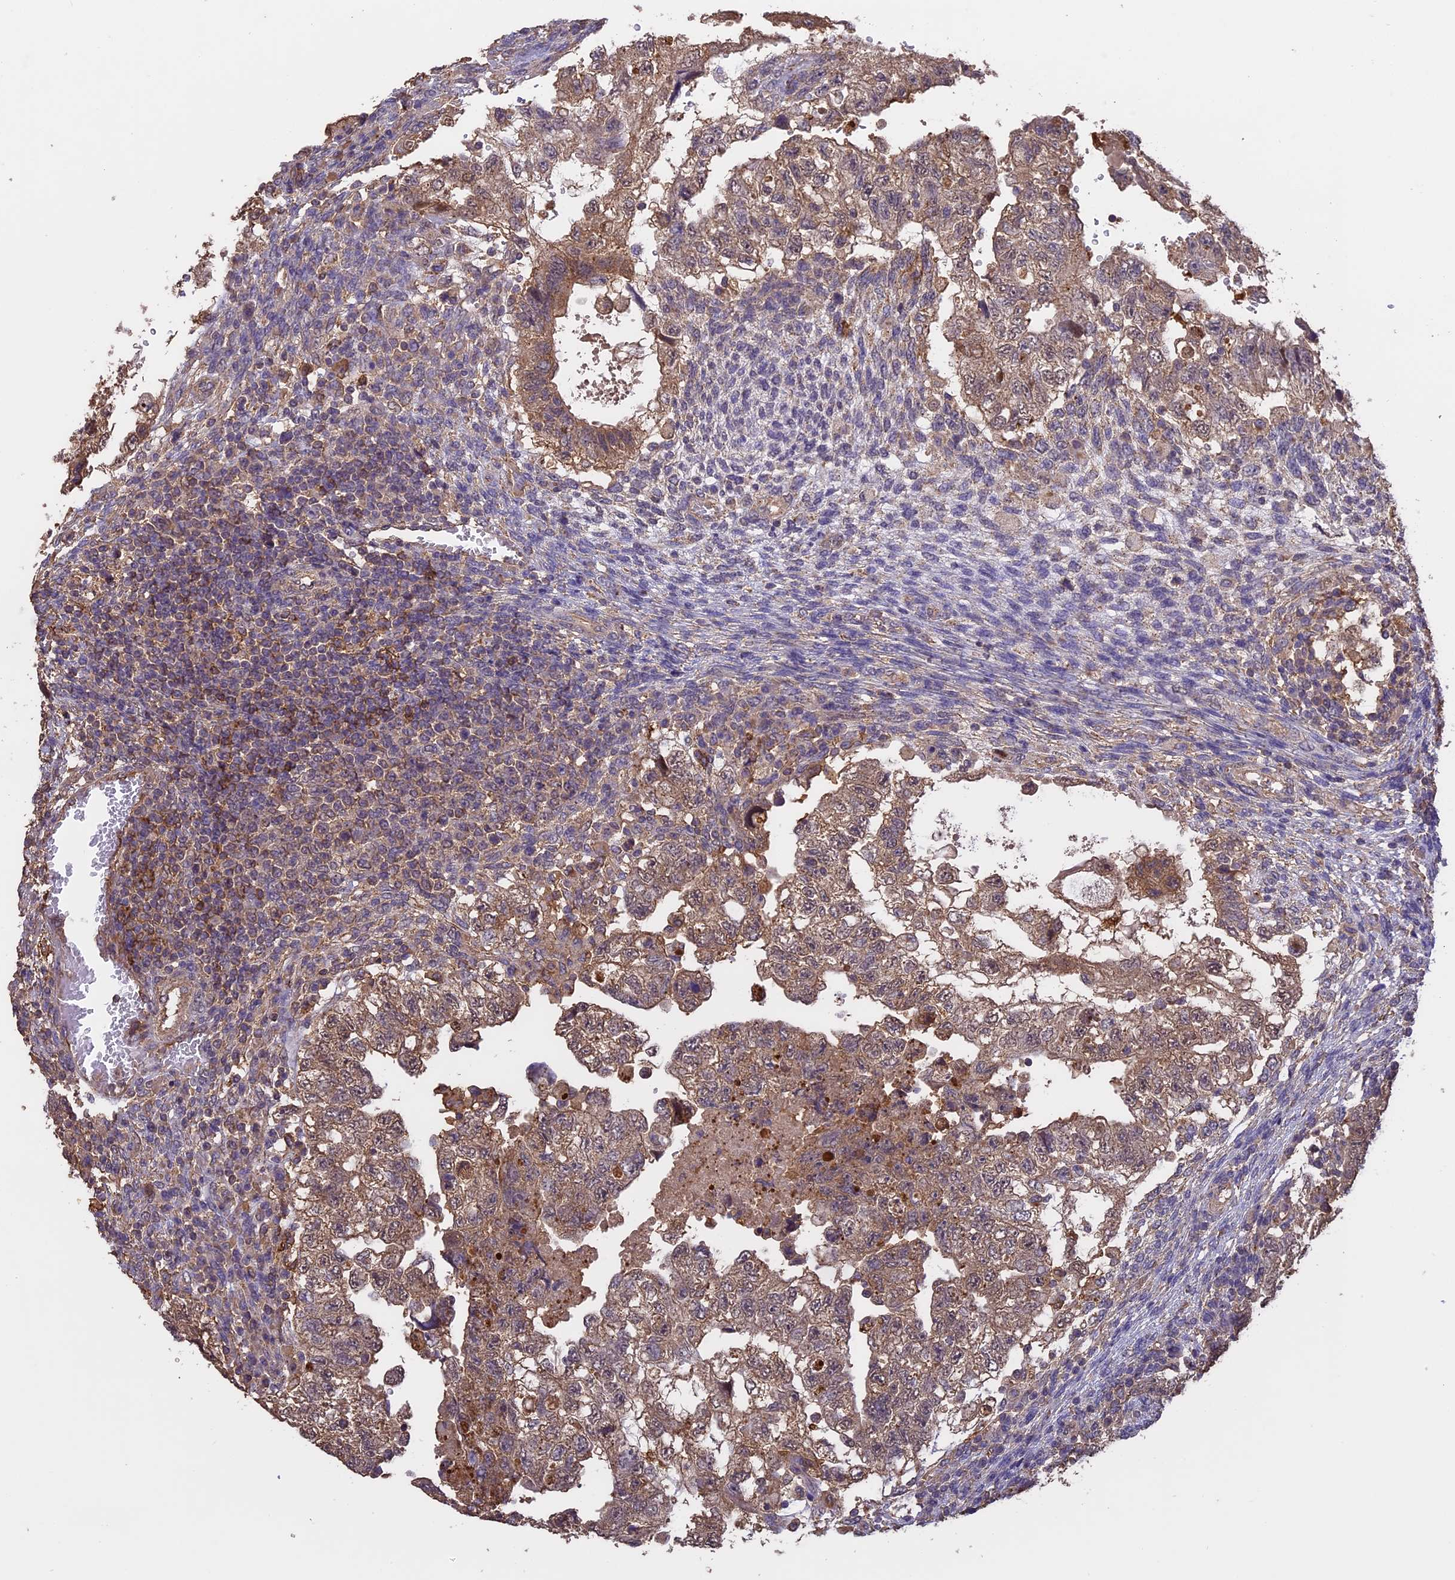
{"staining": {"intensity": "moderate", "quantity": ">75%", "location": "cytoplasmic/membranous,nuclear"}, "tissue": "testis cancer", "cell_type": "Tumor cells", "image_type": "cancer", "snomed": [{"axis": "morphology", "description": "Carcinoma, Embryonal, NOS"}, {"axis": "topography", "description": "Testis"}], "caption": "This photomicrograph reveals immunohistochemistry (IHC) staining of human testis cancer, with medium moderate cytoplasmic/membranous and nuclear staining in about >75% of tumor cells.", "gene": "ARHGAP19", "patient": {"sex": "male", "age": 36}}